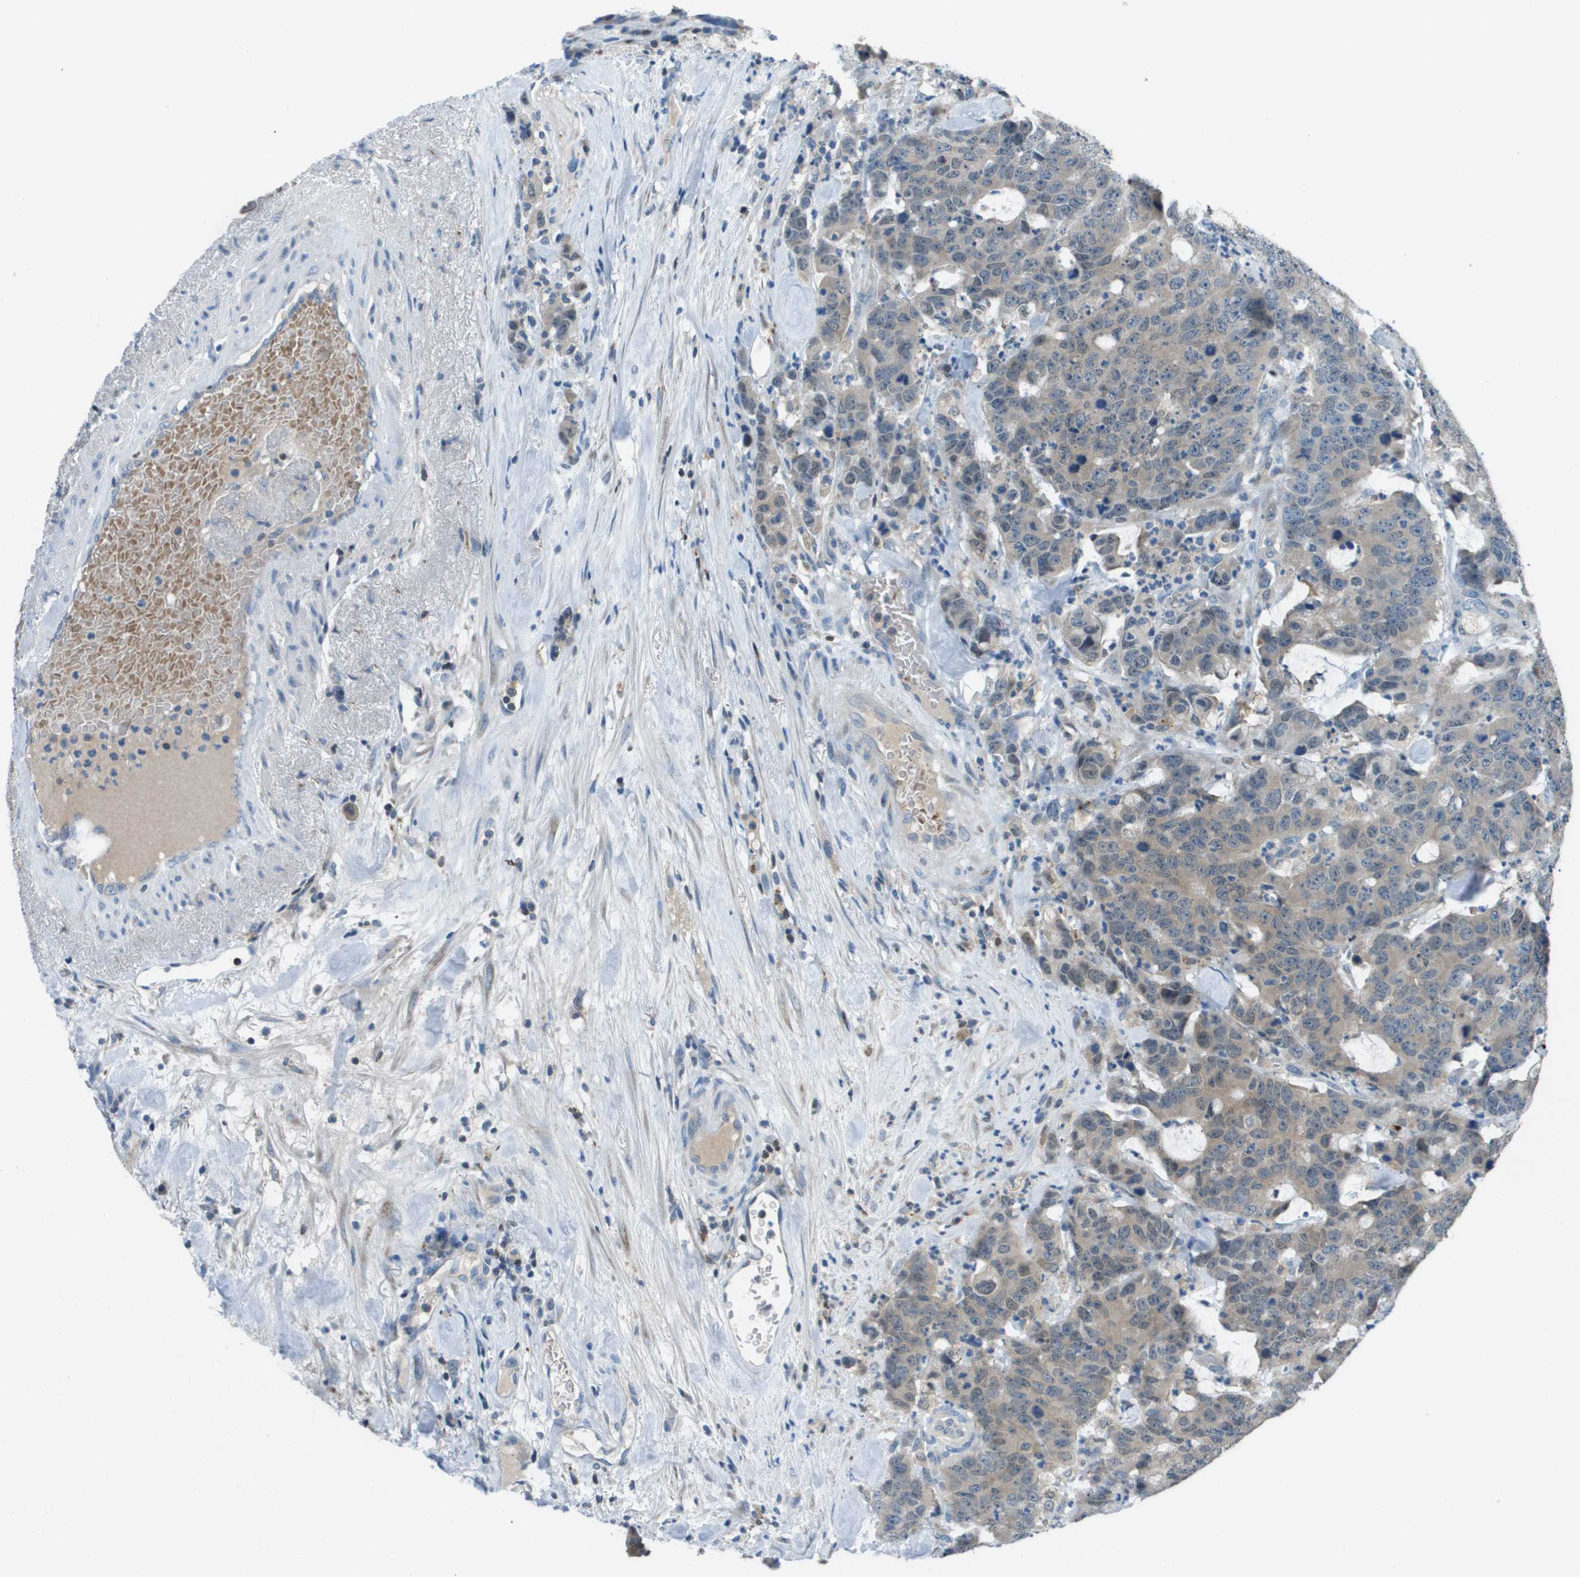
{"staining": {"intensity": "weak", "quantity": ">75%", "location": "cytoplasmic/membranous"}, "tissue": "colorectal cancer", "cell_type": "Tumor cells", "image_type": "cancer", "snomed": [{"axis": "morphology", "description": "Adenocarcinoma, NOS"}, {"axis": "topography", "description": "Colon"}], "caption": "A brown stain labels weak cytoplasmic/membranous staining of a protein in human colorectal cancer tumor cells.", "gene": "CAMK4", "patient": {"sex": "female", "age": 86}}